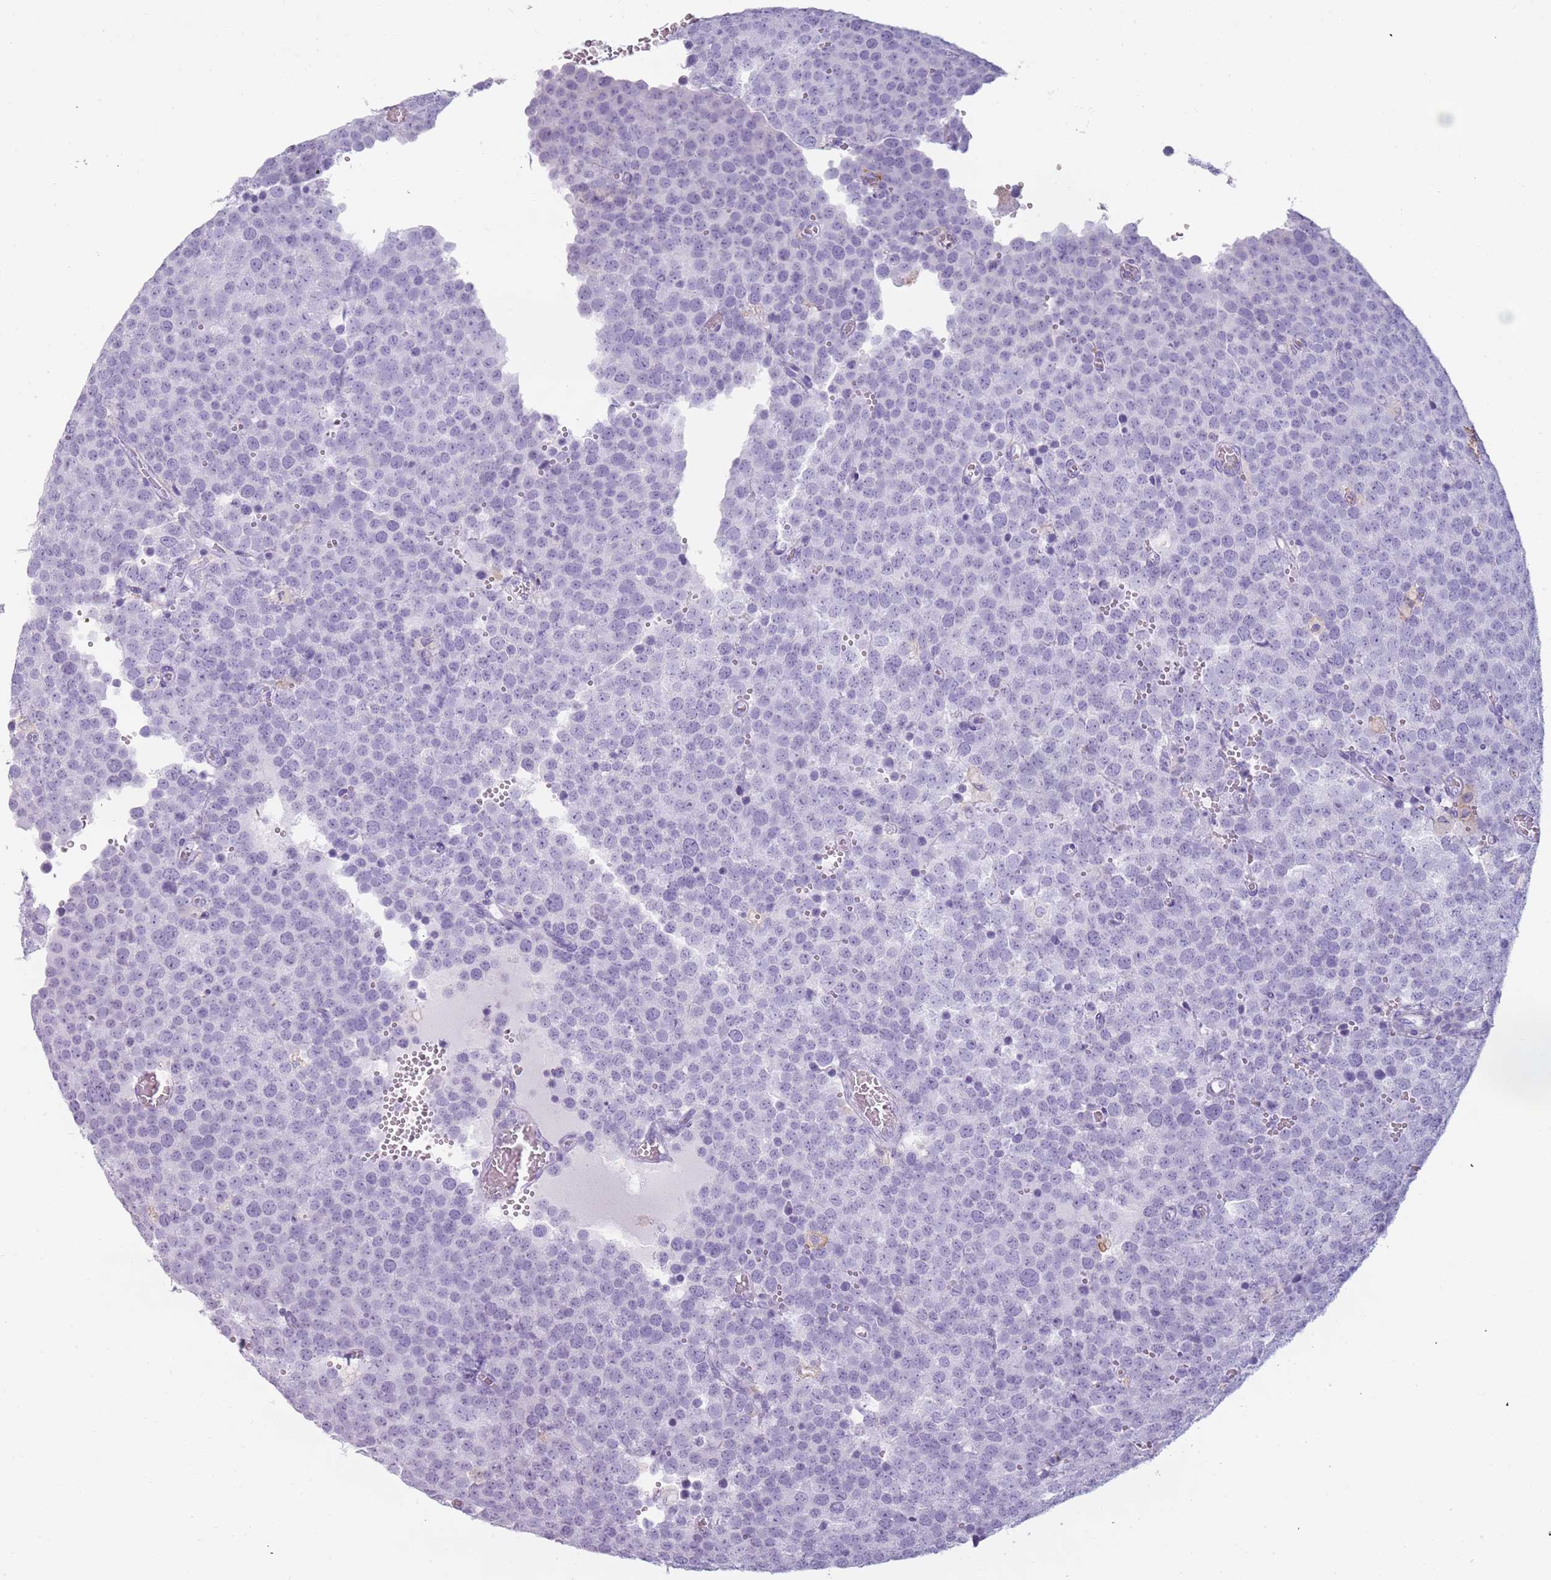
{"staining": {"intensity": "negative", "quantity": "none", "location": "none"}, "tissue": "testis cancer", "cell_type": "Tumor cells", "image_type": "cancer", "snomed": [{"axis": "morphology", "description": "Normal tissue, NOS"}, {"axis": "morphology", "description": "Seminoma, NOS"}, {"axis": "topography", "description": "Testis"}], "caption": "Tumor cells are negative for brown protein staining in testis seminoma.", "gene": "COLEC12", "patient": {"sex": "male", "age": 71}}